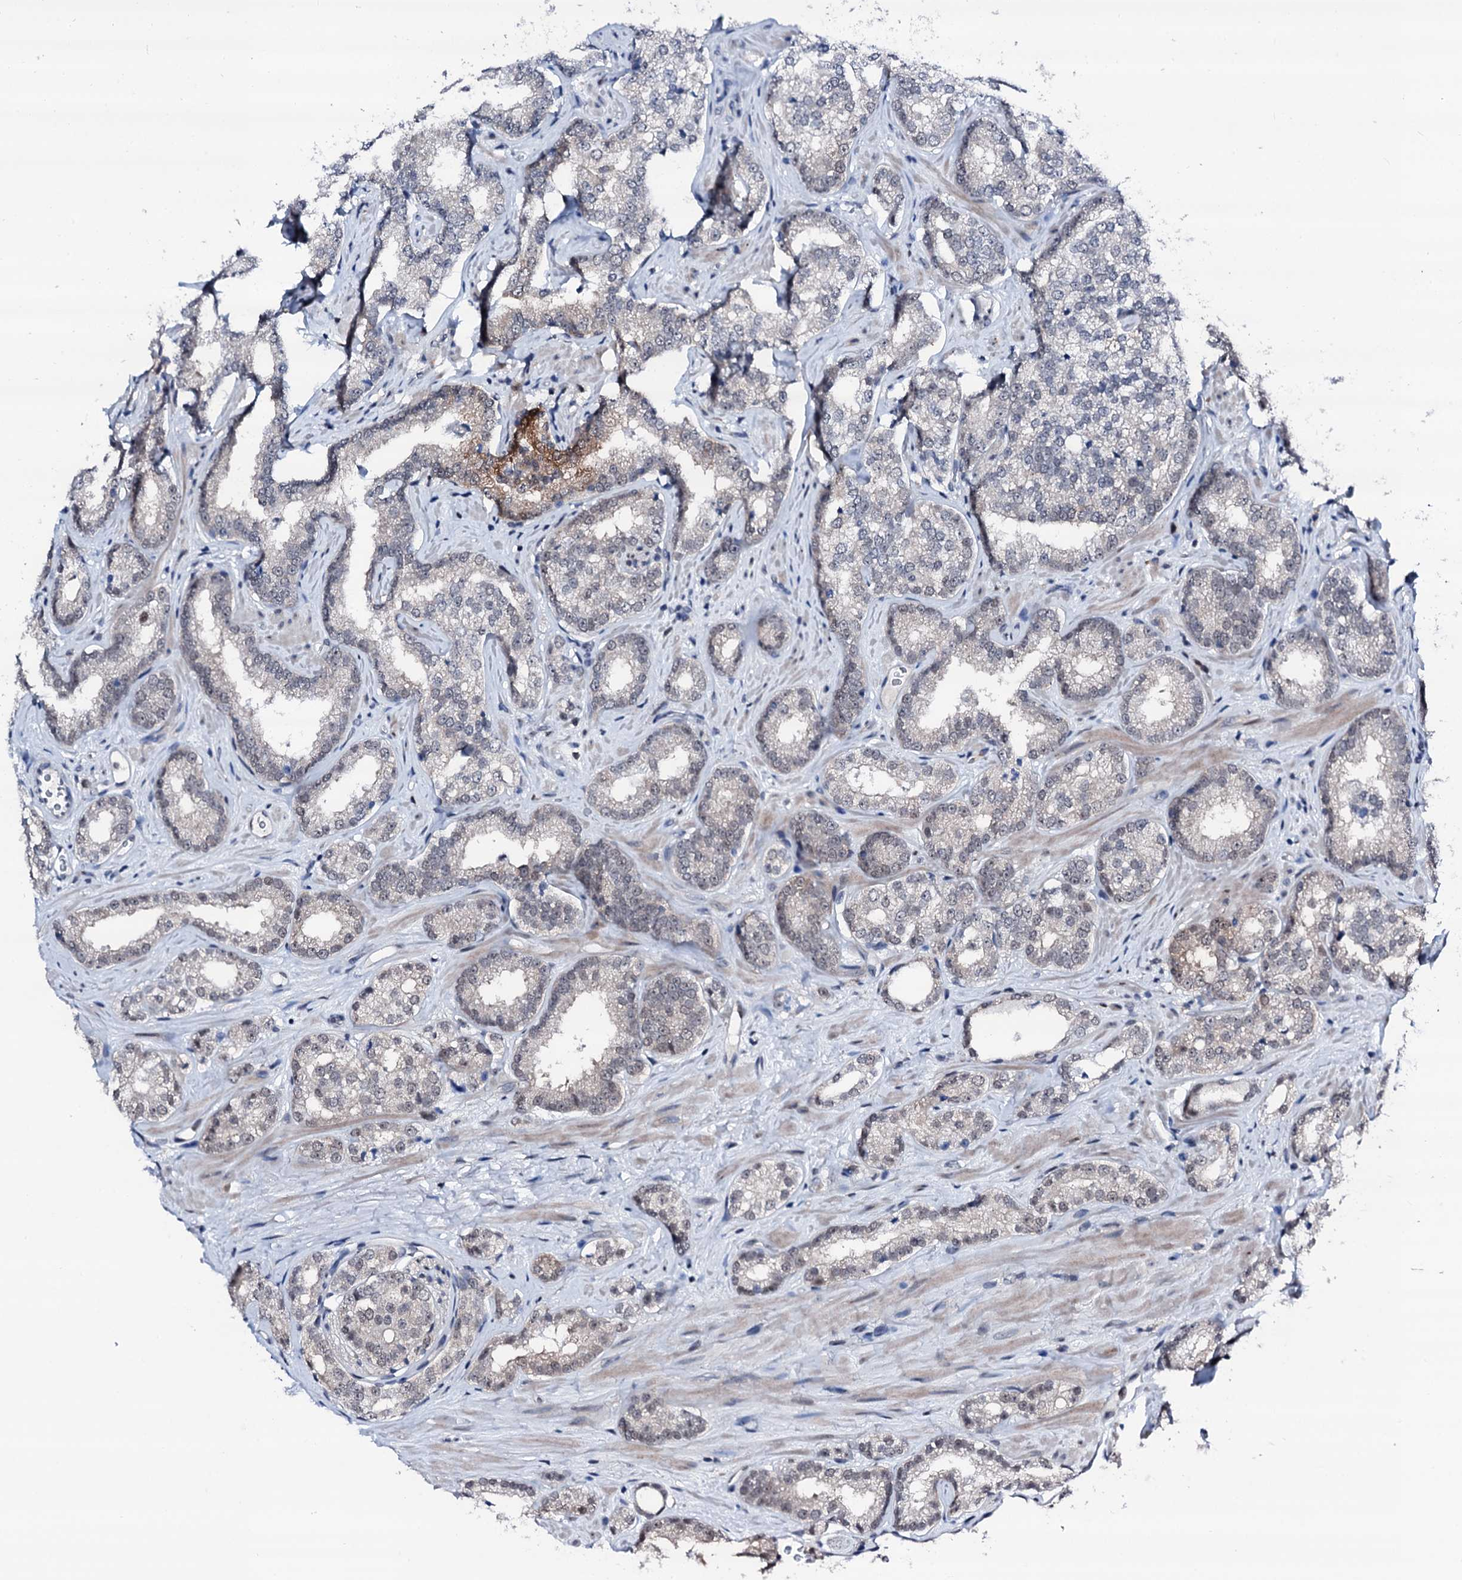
{"staining": {"intensity": "moderate", "quantity": "<25%", "location": "cytoplasmic/membranous"}, "tissue": "prostate cancer", "cell_type": "Tumor cells", "image_type": "cancer", "snomed": [{"axis": "morphology", "description": "Normal tissue, NOS"}, {"axis": "morphology", "description": "Adenocarcinoma, High grade"}, {"axis": "topography", "description": "Prostate"}], "caption": "Immunohistochemistry (DAB (3,3'-diaminobenzidine)) staining of prostate cancer (adenocarcinoma (high-grade)) demonstrates moderate cytoplasmic/membranous protein expression in about <25% of tumor cells.", "gene": "TRAFD1", "patient": {"sex": "male", "age": 83}}